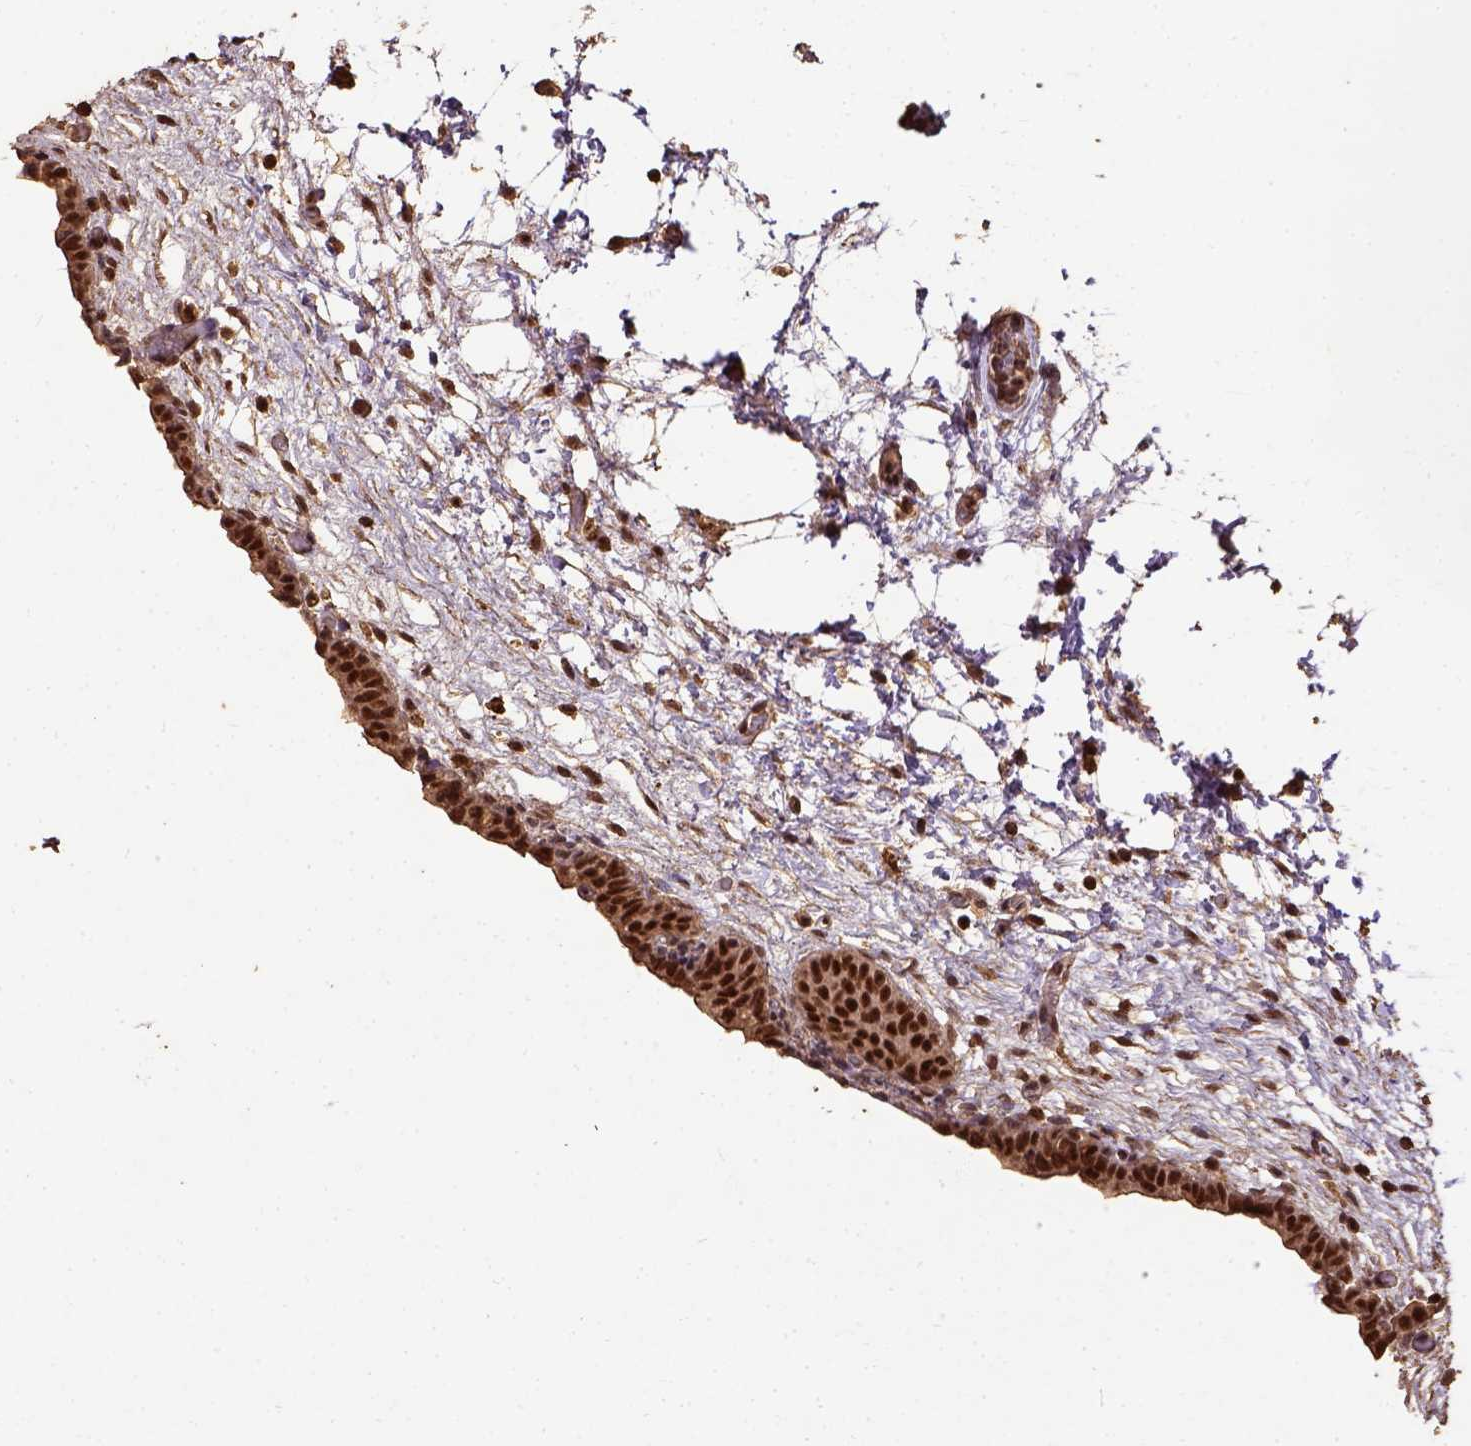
{"staining": {"intensity": "strong", "quantity": ">75%", "location": "nuclear"}, "tissue": "urinary bladder", "cell_type": "Urothelial cells", "image_type": "normal", "snomed": [{"axis": "morphology", "description": "Normal tissue, NOS"}, {"axis": "topography", "description": "Urinary bladder"}], "caption": "This photomicrograph reveals immunohistochemistry staining of unremarkable human urinary bladder, with high strong nuclear staining in approximately >75% of urothelial cells.", "gene": "NACC1", "patient": {"sex": "male", "age": 69}}